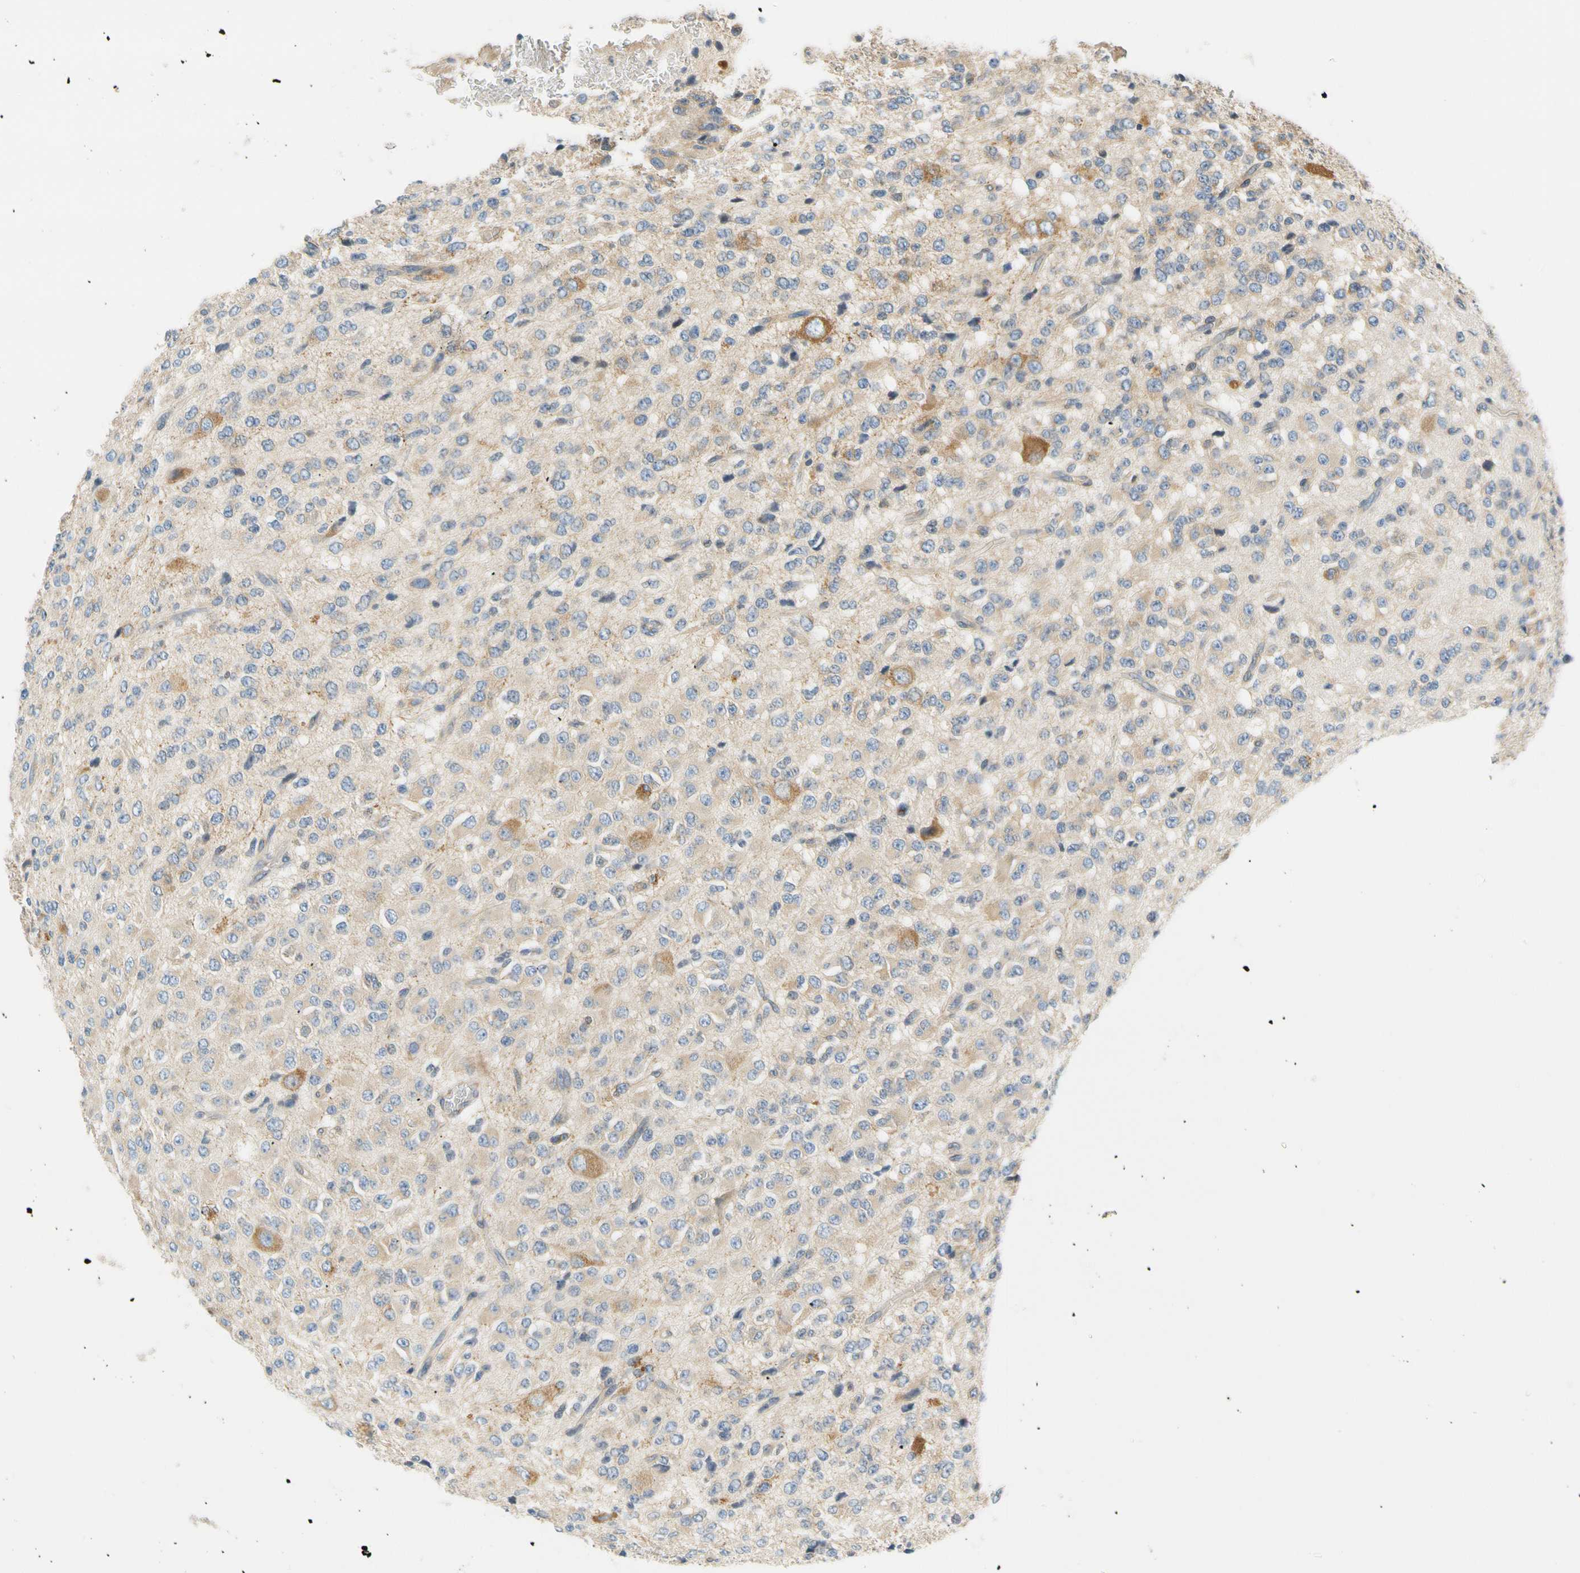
{"staining": {"intensity": "weak", "quantity": "25%-75%", "location": "cytoplasmic/membranous"}, "tissue": "glioma", "cell_type": "Tumor cells", "image_type": "cancer", "snomed": [{"axis": "morphology", "description": "Glioma, malignant, High grade"}, {"axis": "topography", "description": "pancreas cauda"}], "caption": "An IHC photomicrograph of tumor tissue is shown. Protein staining in brown highlights weak cytoplasmic/membranous positivity in glioma within tumor cells. (DAB IHC with brightfield microscopy, high magnification).", "gene": "LRRC47", "patient": {"sex": "male", "age": 60}}